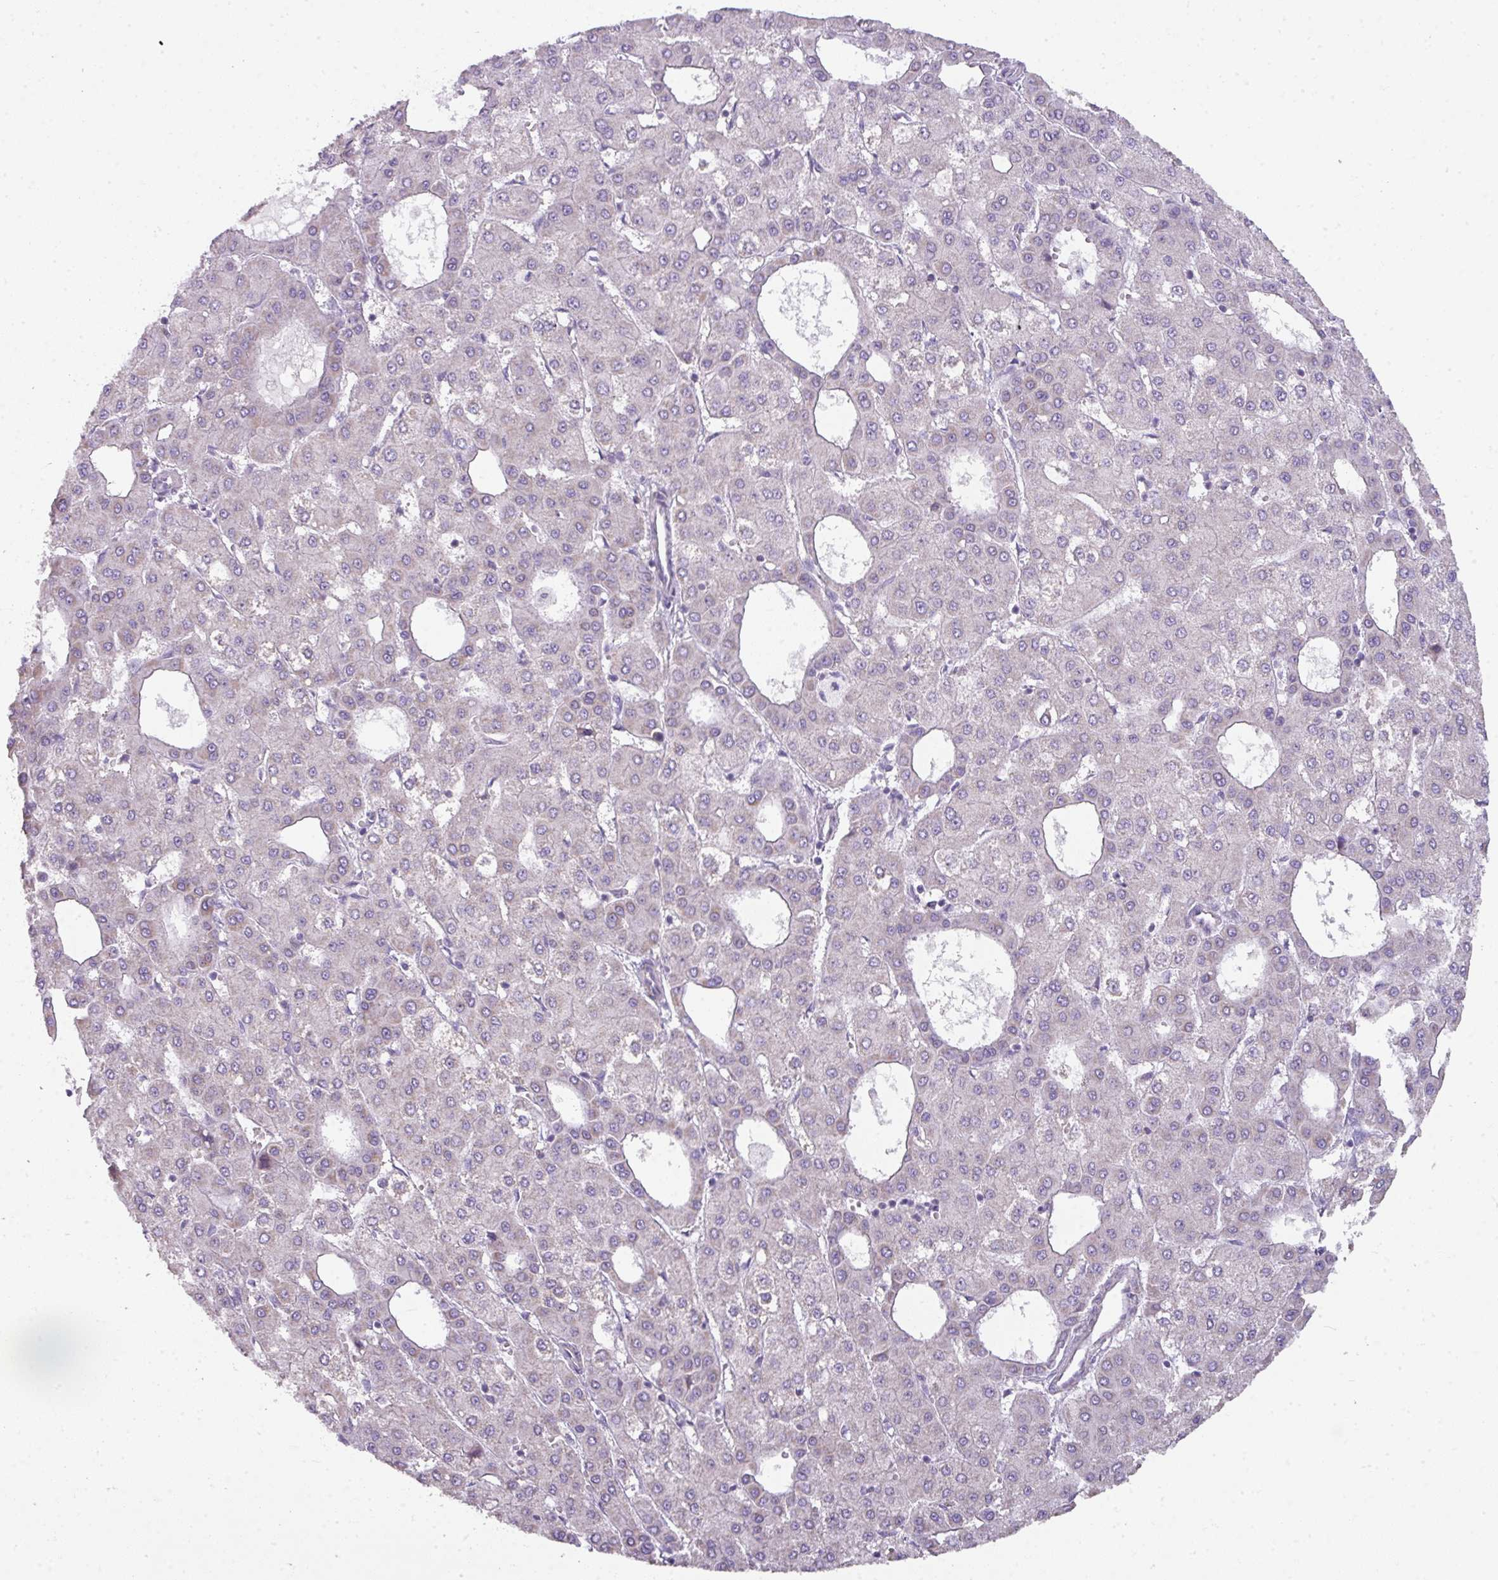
{"staining": {"intensity": "negative", "quantity": "none", "location": "none"}, "tissue": "liver cancer", "cell_type": "Tumor cells", "image_type": "cancer", "snomed": [{"axis": "morphology", "description": "Carcinoma, Hepatocellular, NOS"}, {"axis": "topography", "description": "Liver"}], "caption": "DAB immunohistochemical staining of hepatocellular carcinoma (liver) demonstrates no significant positivity in tumor cells.", "gene": "PALS2", "patient": {"sex": "male", "age": 47}}